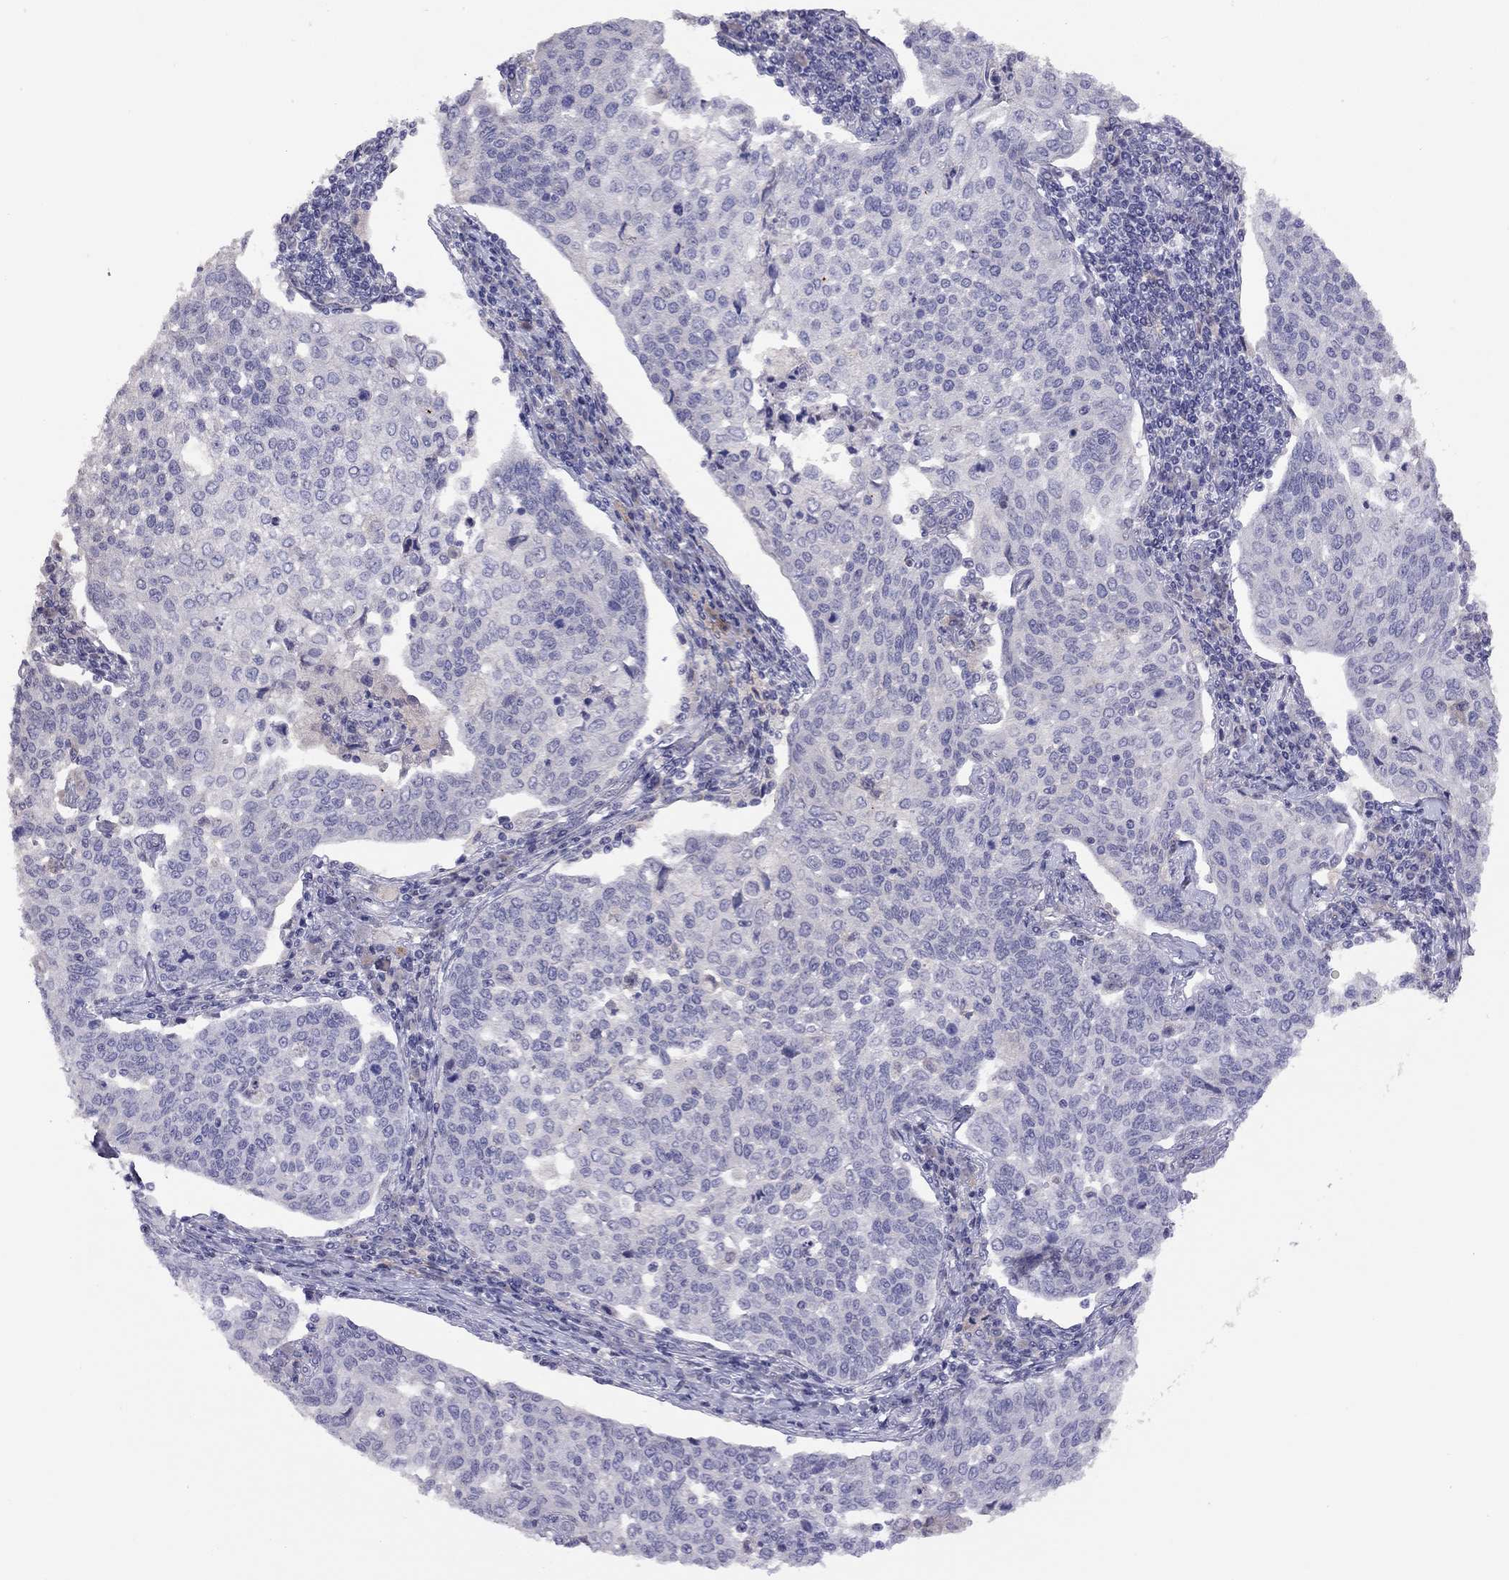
{"staining": {"intensity": "negative", "quantity": "none", "location": "none"}, "tissue": "cervical cancer", "cell_type": "Tumor cells", "image_type": "cancer", "snomed": [{"axis": "morphology", "description": "Squamous cell carcinoma, NOS"}, {"axis": "topography", "description": "Cervix"}], "caption": "This is an immunohistochemistry micrograph of cervical squamous cell carcinoma. There is no expression in tumor cells.", "gene": "CPNE4", "patient": {"sex": "female", "age": 34}}